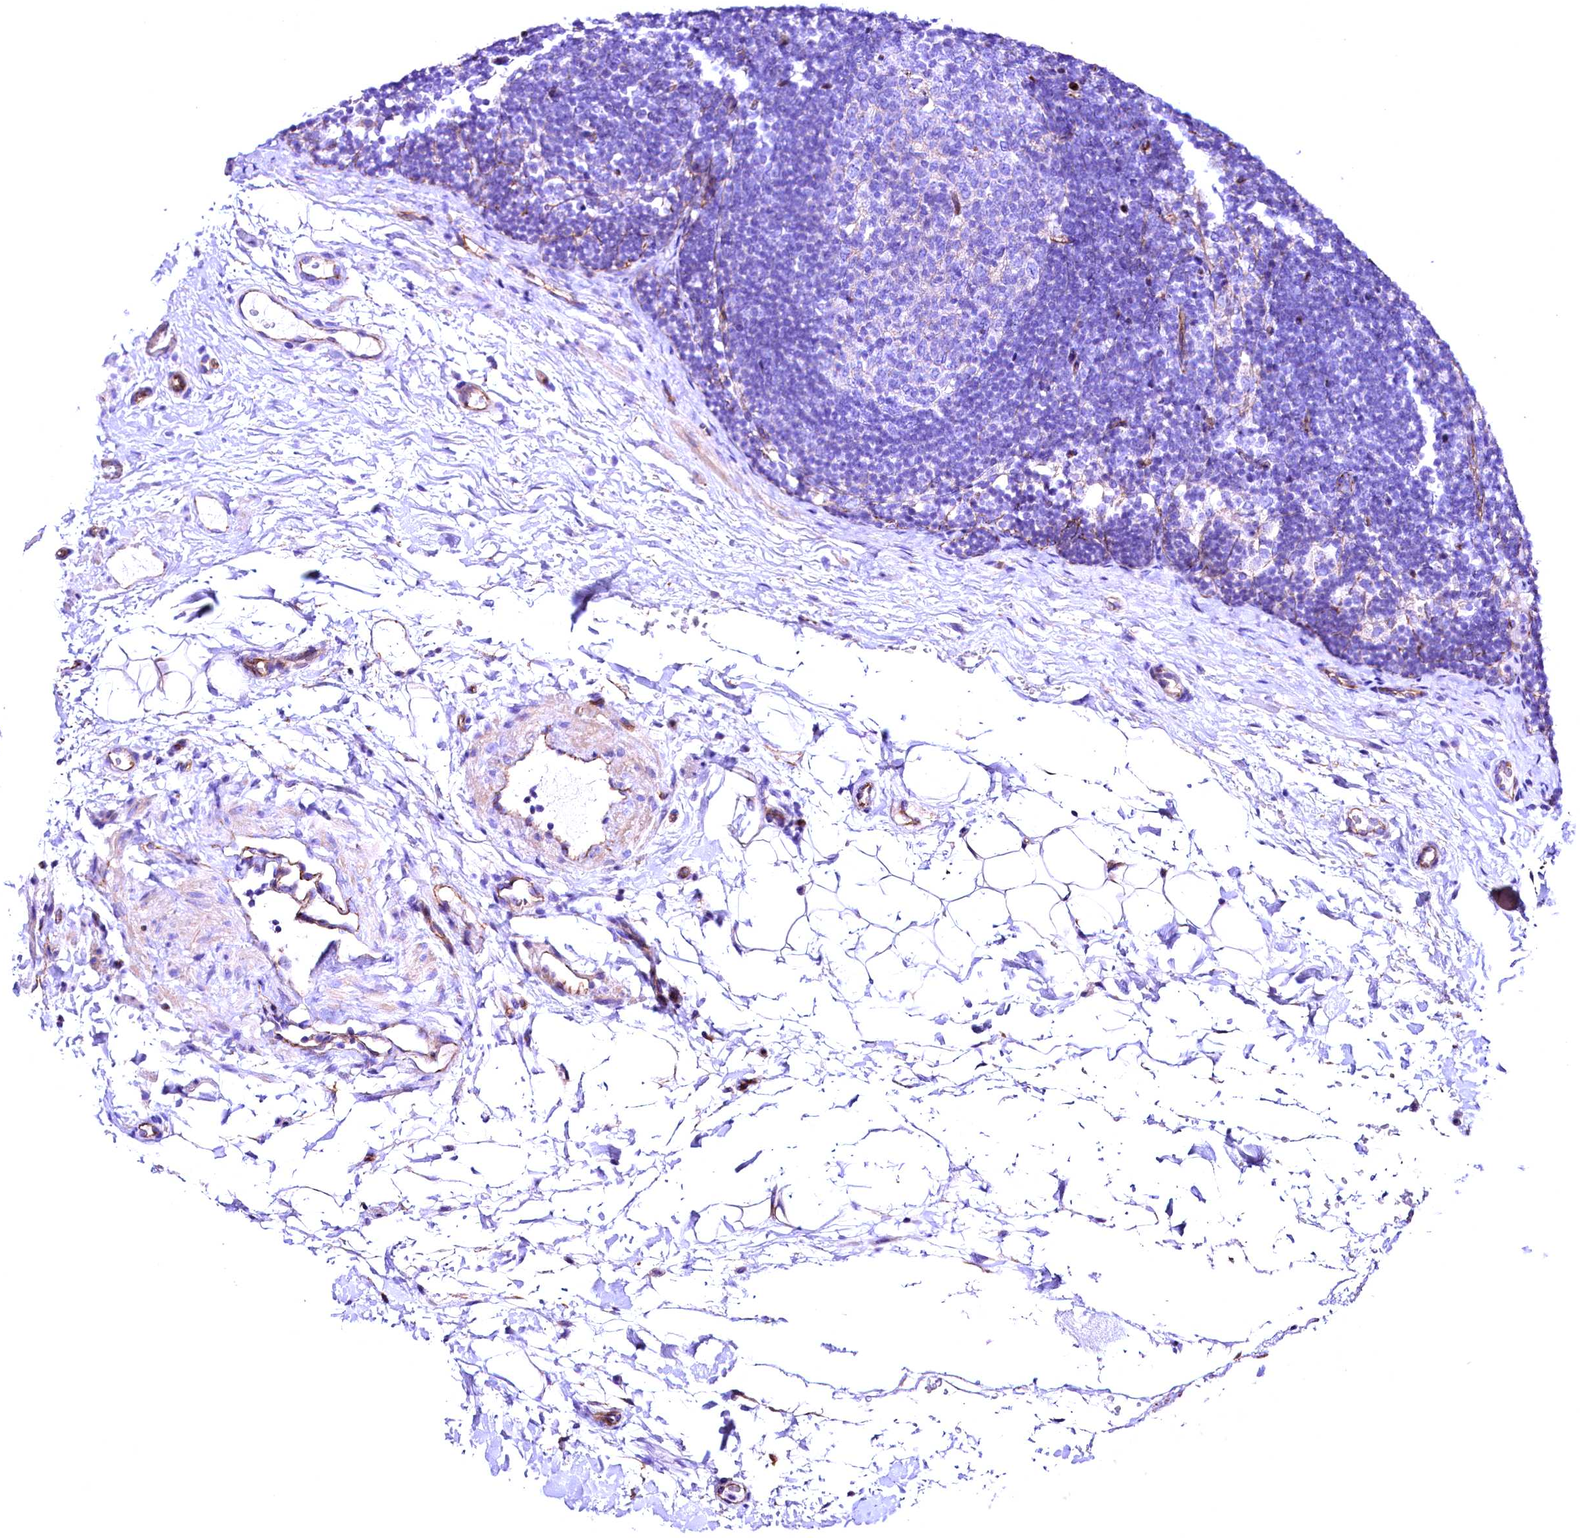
{"staining": {"intensity": "negative", "quantity": "none", "location": "none"}, "tissue": "lymph node", "cell_type": "Germinal center cells", "image_type": "normal", "snomed": [{"axis": "morphology", "description": "Normal tissue, NOS"}, {"axis": "topography", "description": "Lymph node"}], "caption": "A photomicrograph of lymph node stained for a protein exhibits no brown staining in germinal center cells.", "gene": "SLF1", "patient": {"sex": "female", "age": 22}}